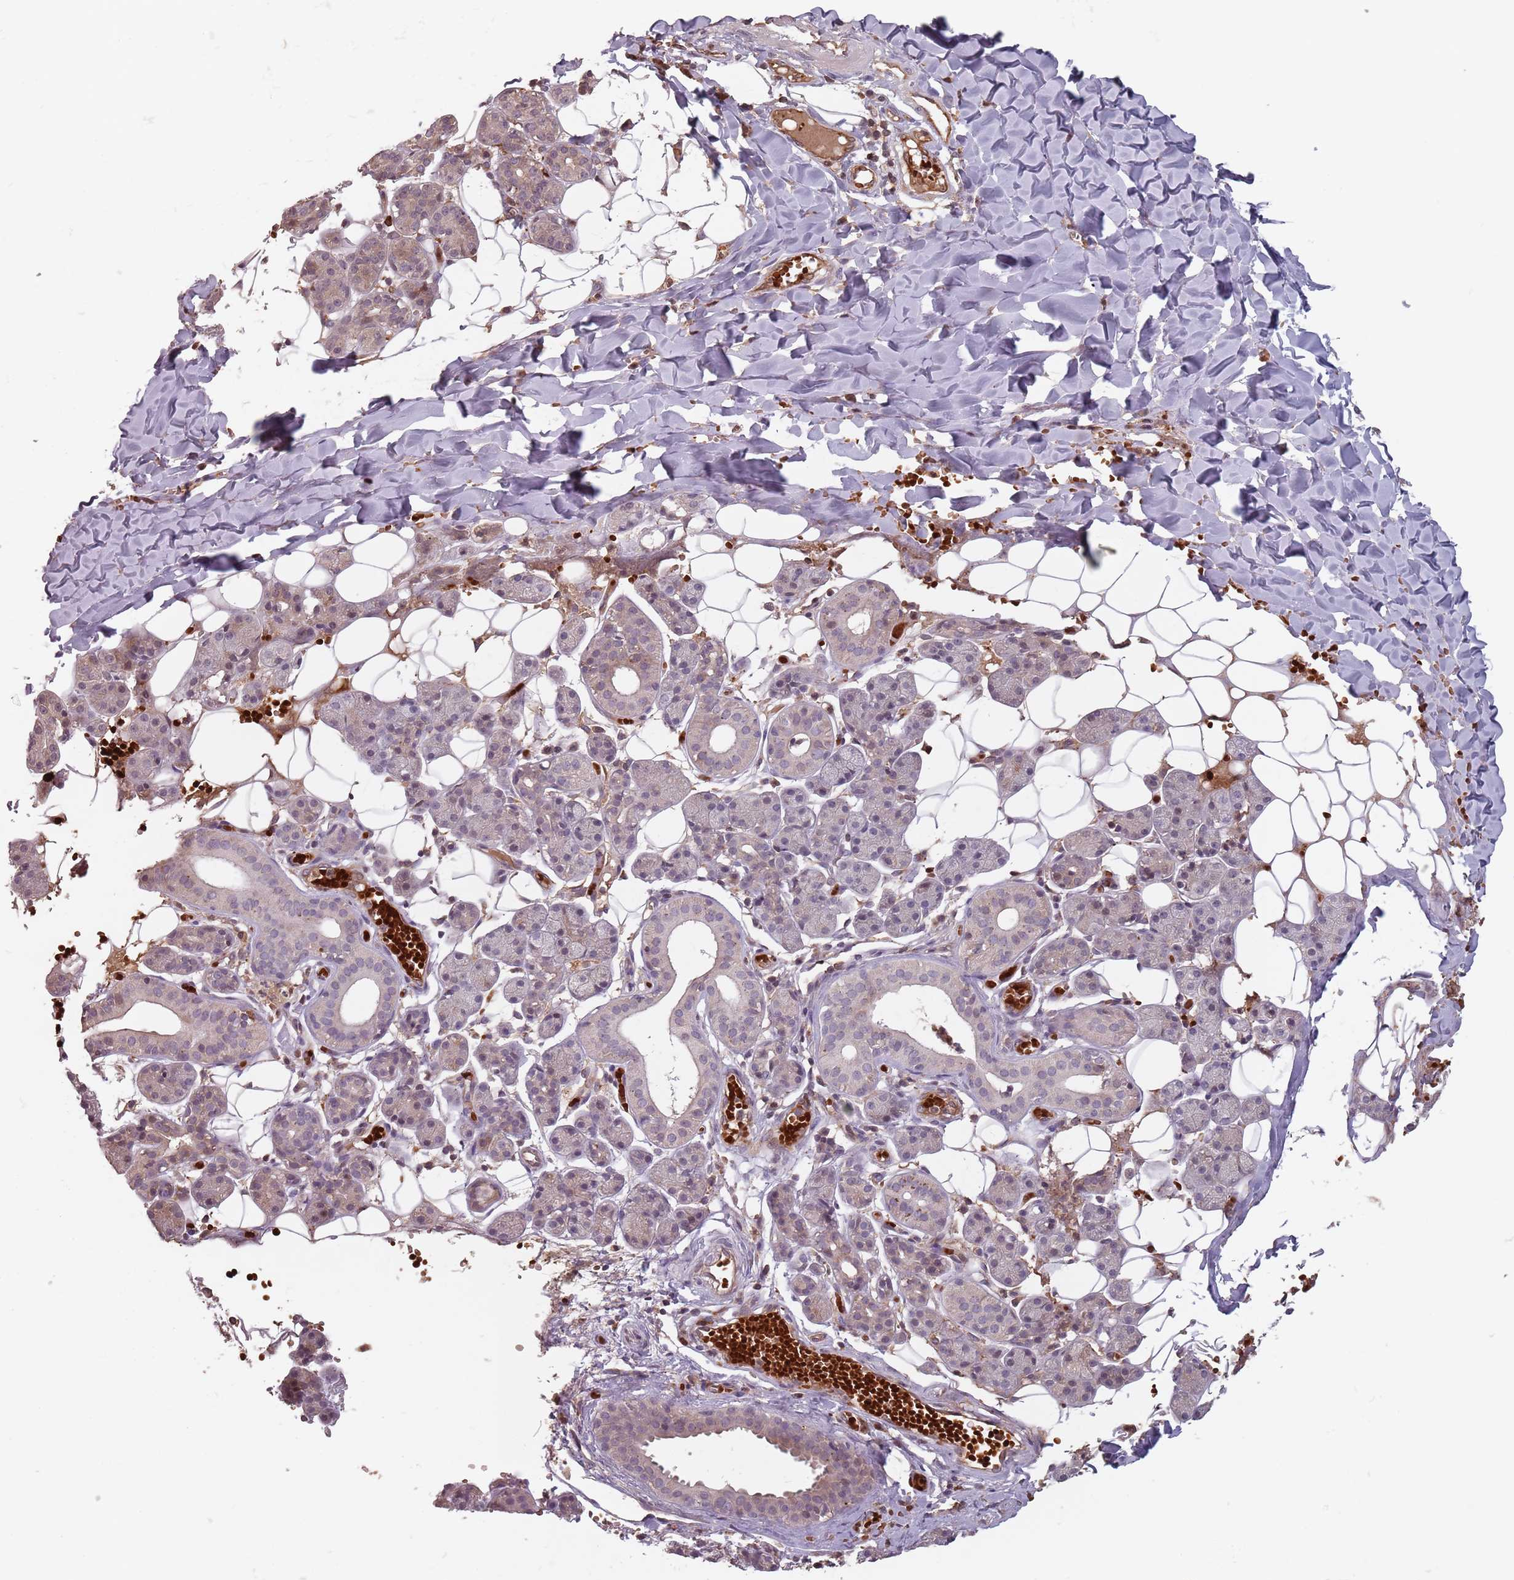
{"staining": {"intensity": "weak", "quantity": "<25%", "location": "cytoplasmic/membranous"}, "tissue": "salivary gland", "cell_type": "Glandular cells", "image_type": "normal", "snomed": [{"axis": "morphology", "description": "Normal tissue, NOS"}, {"axis": "topography", "description": "Salivary gland"}], "caption": "The photomicrograph shows no significant positivity in glandular cells of salivary gland. (Stains: DAB (3,3'-diaminobenzidine) immunohistochemistry (IHC) with hematoxylin counter stain, Microscopy: brightfield microscopy at high magnification).", "gene": "GPR180", "patient": {"sex": "female", "age": 33}}